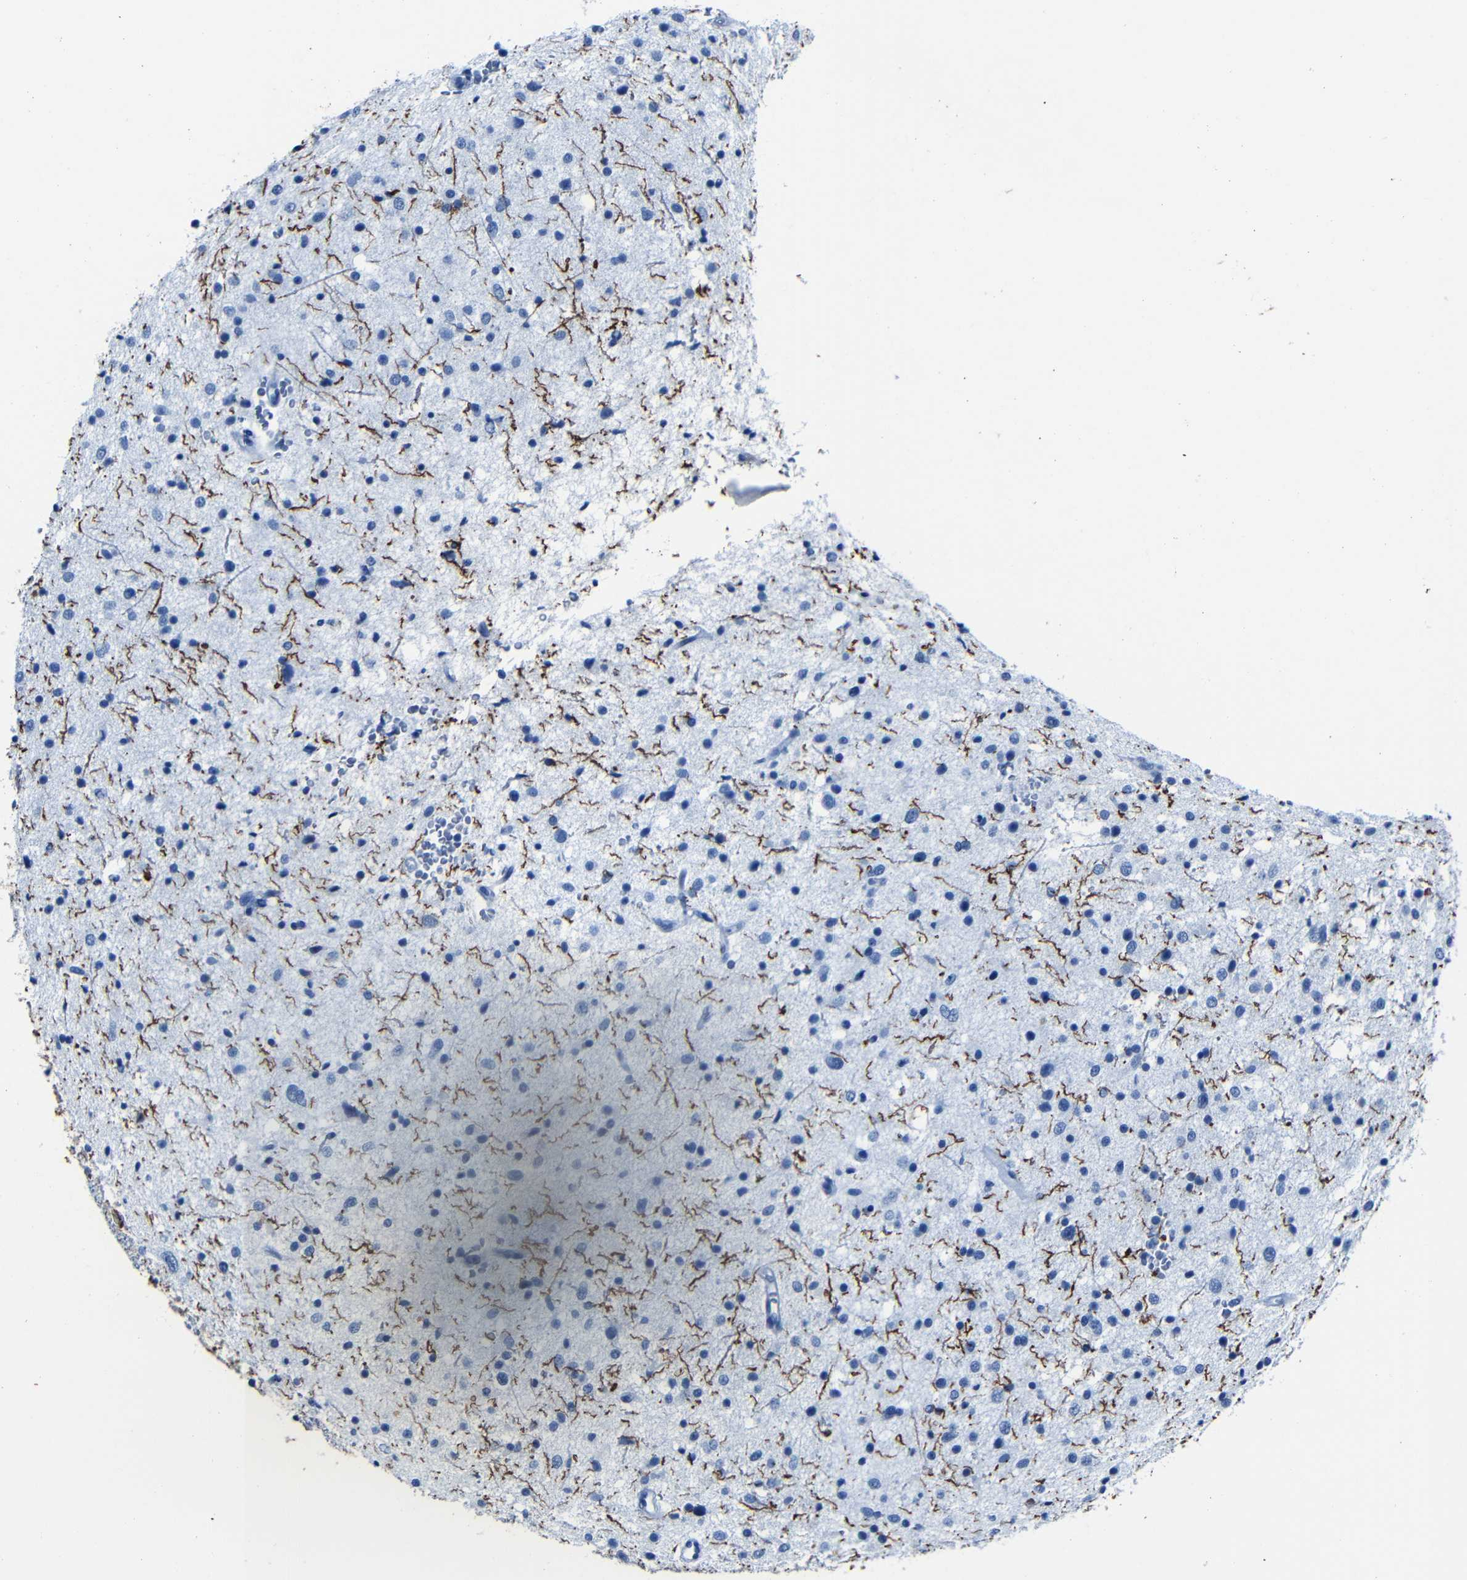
{"staining": {"intensity": "negative", "quantity": "none", "location": "none"}, "tissue": "glioma", "cell_type": "Tumor cells", "image_type": "cancer", "snomed": [{"axis": "morphology", "description": "Glioma, malignant, Low grade"}, {"axis": "topography", "description": "Brain"}], "caption": "DAB immunohistochemical staining of glioma demonstrates no significant expression in tumor cells.", "gene": "CLDN11", "patient": {"sex": "female", "age": 37}}